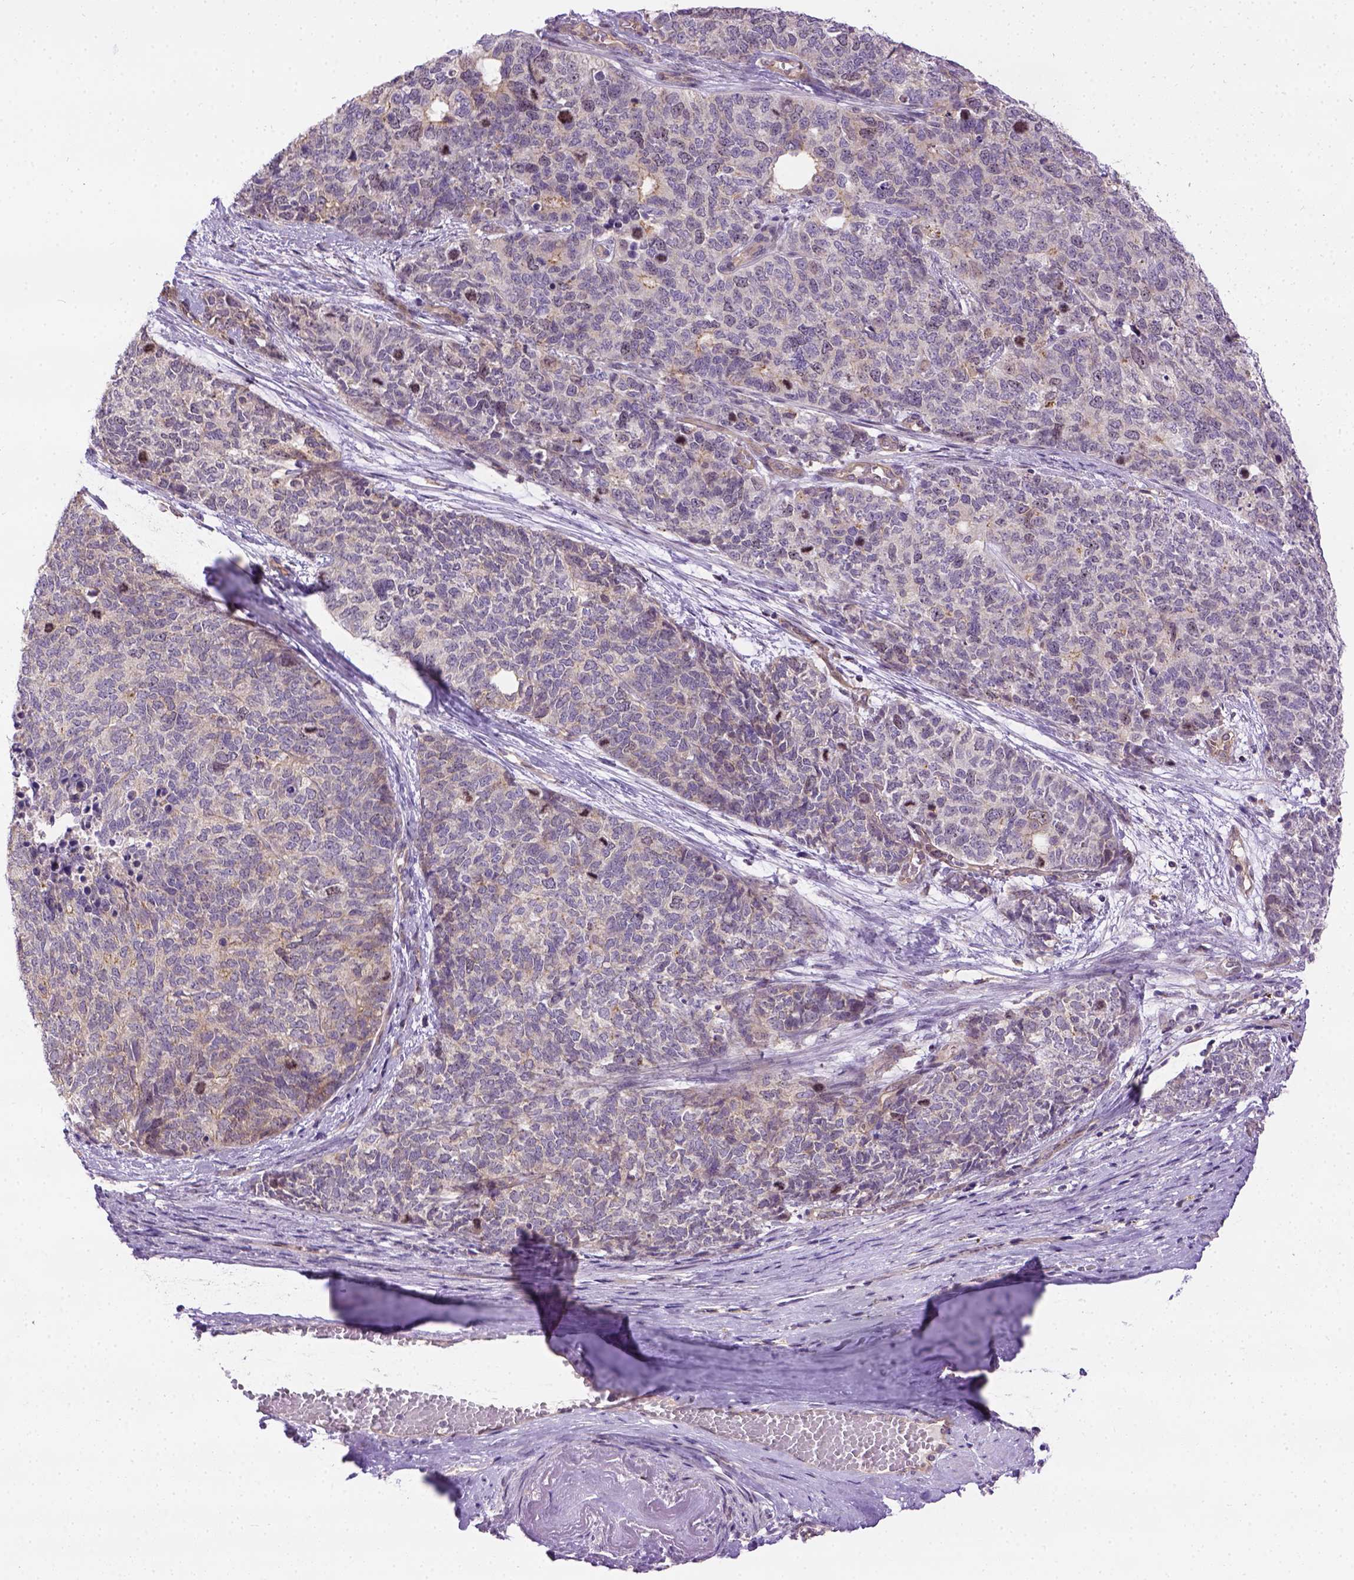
{"staining": {"intensity": "weak", "quantity": "<25%", "location": "cytoplasmic/membranous"}, "tissue": "cervical cancer", "cell_type": "Tumor cells", "image_type": "cancer", "snomed": [{"axis": "morphology", "description": "Squamous cell carcinoma, NOS"}, {"axis": "topography", "description": "Cervix"}], "caption": "Squamous cell carcinoma (cervical) was stained to show a protein in brown. There is no significant positivity in tumor cells. (Stains: DAB (3,3'-diaminobenzidine) IHC with hematoxylin counter stain, Microscopy: brightfield microscopy at high magnification).", "gene": "KAZN", "patient": {"sex": "female", "age": 63}}